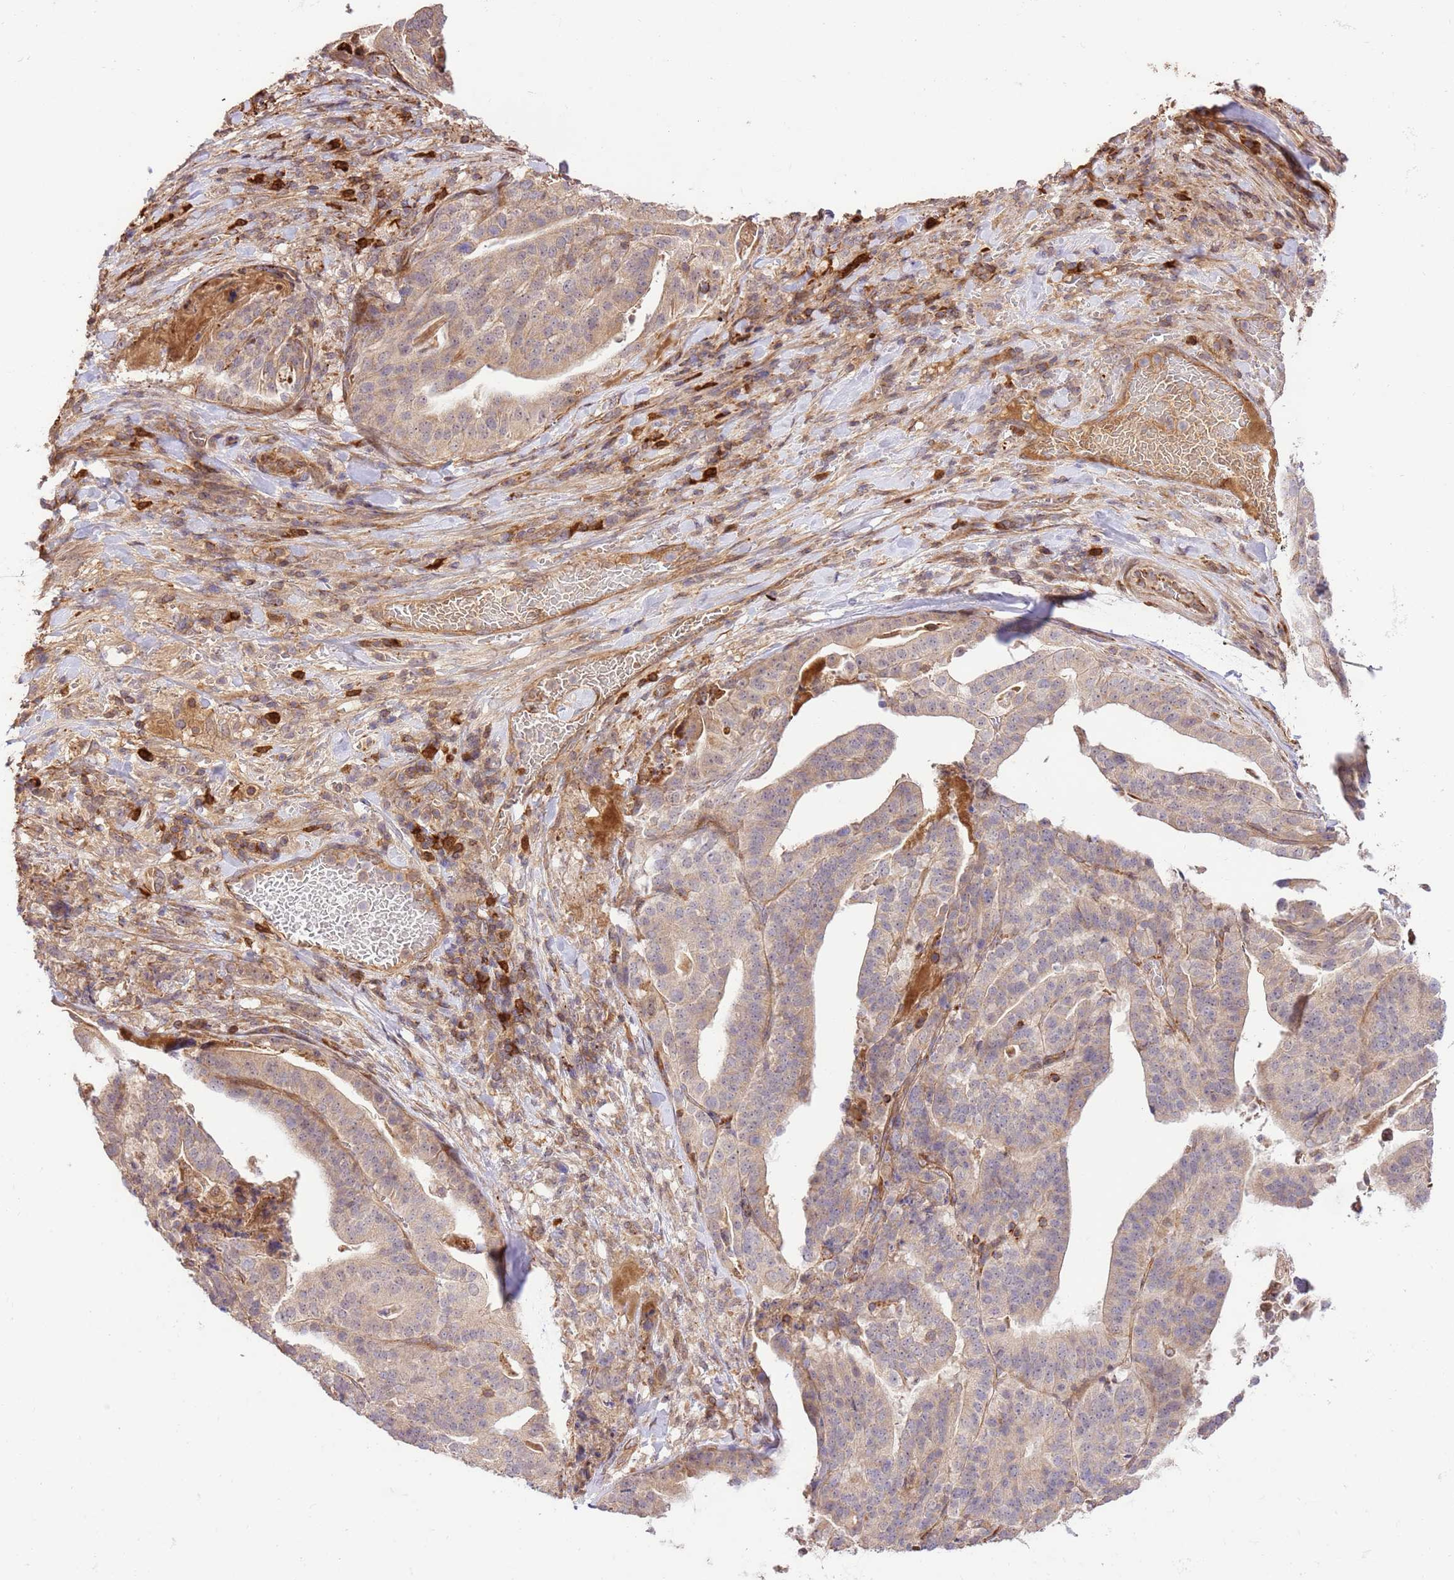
{"staining": {"intensity": "weak", "quantity": ">75%", "location": "cytoplasmic/membranous"}, "tissue": "stomach cancer", "cell_type": "Tumor cells", "image_type": "cancer", "snomed": [{"axis": "morphology", "description": "Adenocarcinoma, NOS"}, {"axis": "topography", "description": "Stomach"}], "caption": "The immunohistochemical stain labels weak cytoplasmic/membranous staining in tumor cells of stomach cancer tissue.", "gene": "KATNAL2", "patient": {"sex": "male", "age": 48}}